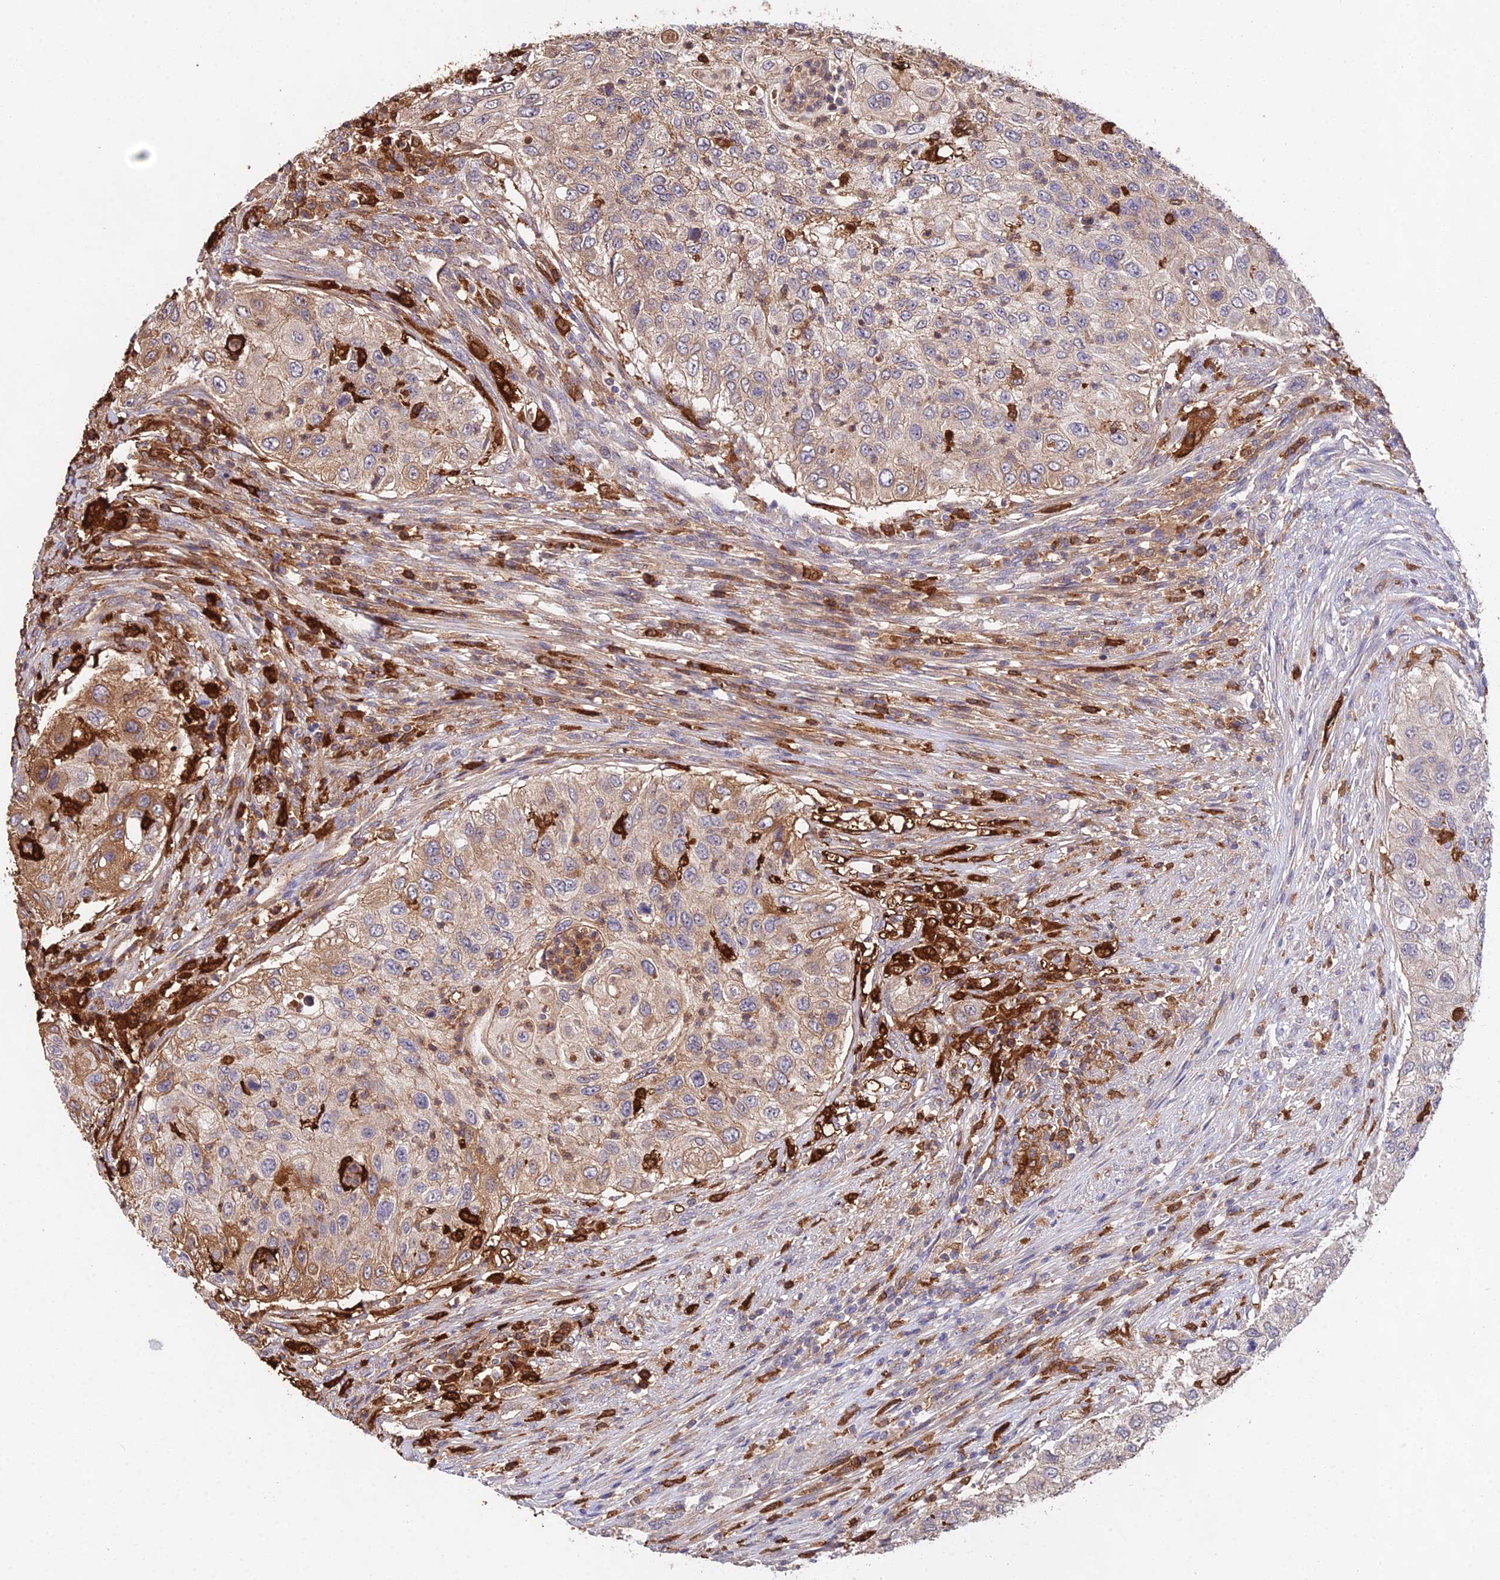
{"staining": {"intensity": "weak", "quantity": "25%-75%", "location": "cytoplasmic/membranous"}, "tissue": "urothelial cancer", "cell_type": "Tumor cells", "image_type": "cancer", "snomed": [{"axis": "morphology", "description": "Urothelial carcinoma, High grade"}, {"axis": "topography", "description": "Urinary bladder"}], "caption": "Immunohistochemistry (IHC) photomicrograph of neoplastic tissue: high-grade urothelial carcinoma stained using immunohistochemistry reveals low levels of weak protein expression localized specifically in the cytoplasmic/membranous of tumor cells, appearing as a cytoplasmic/membranous brown color.", "gene": "FBP1", "patient": {"sex": "female", "age": 60}}